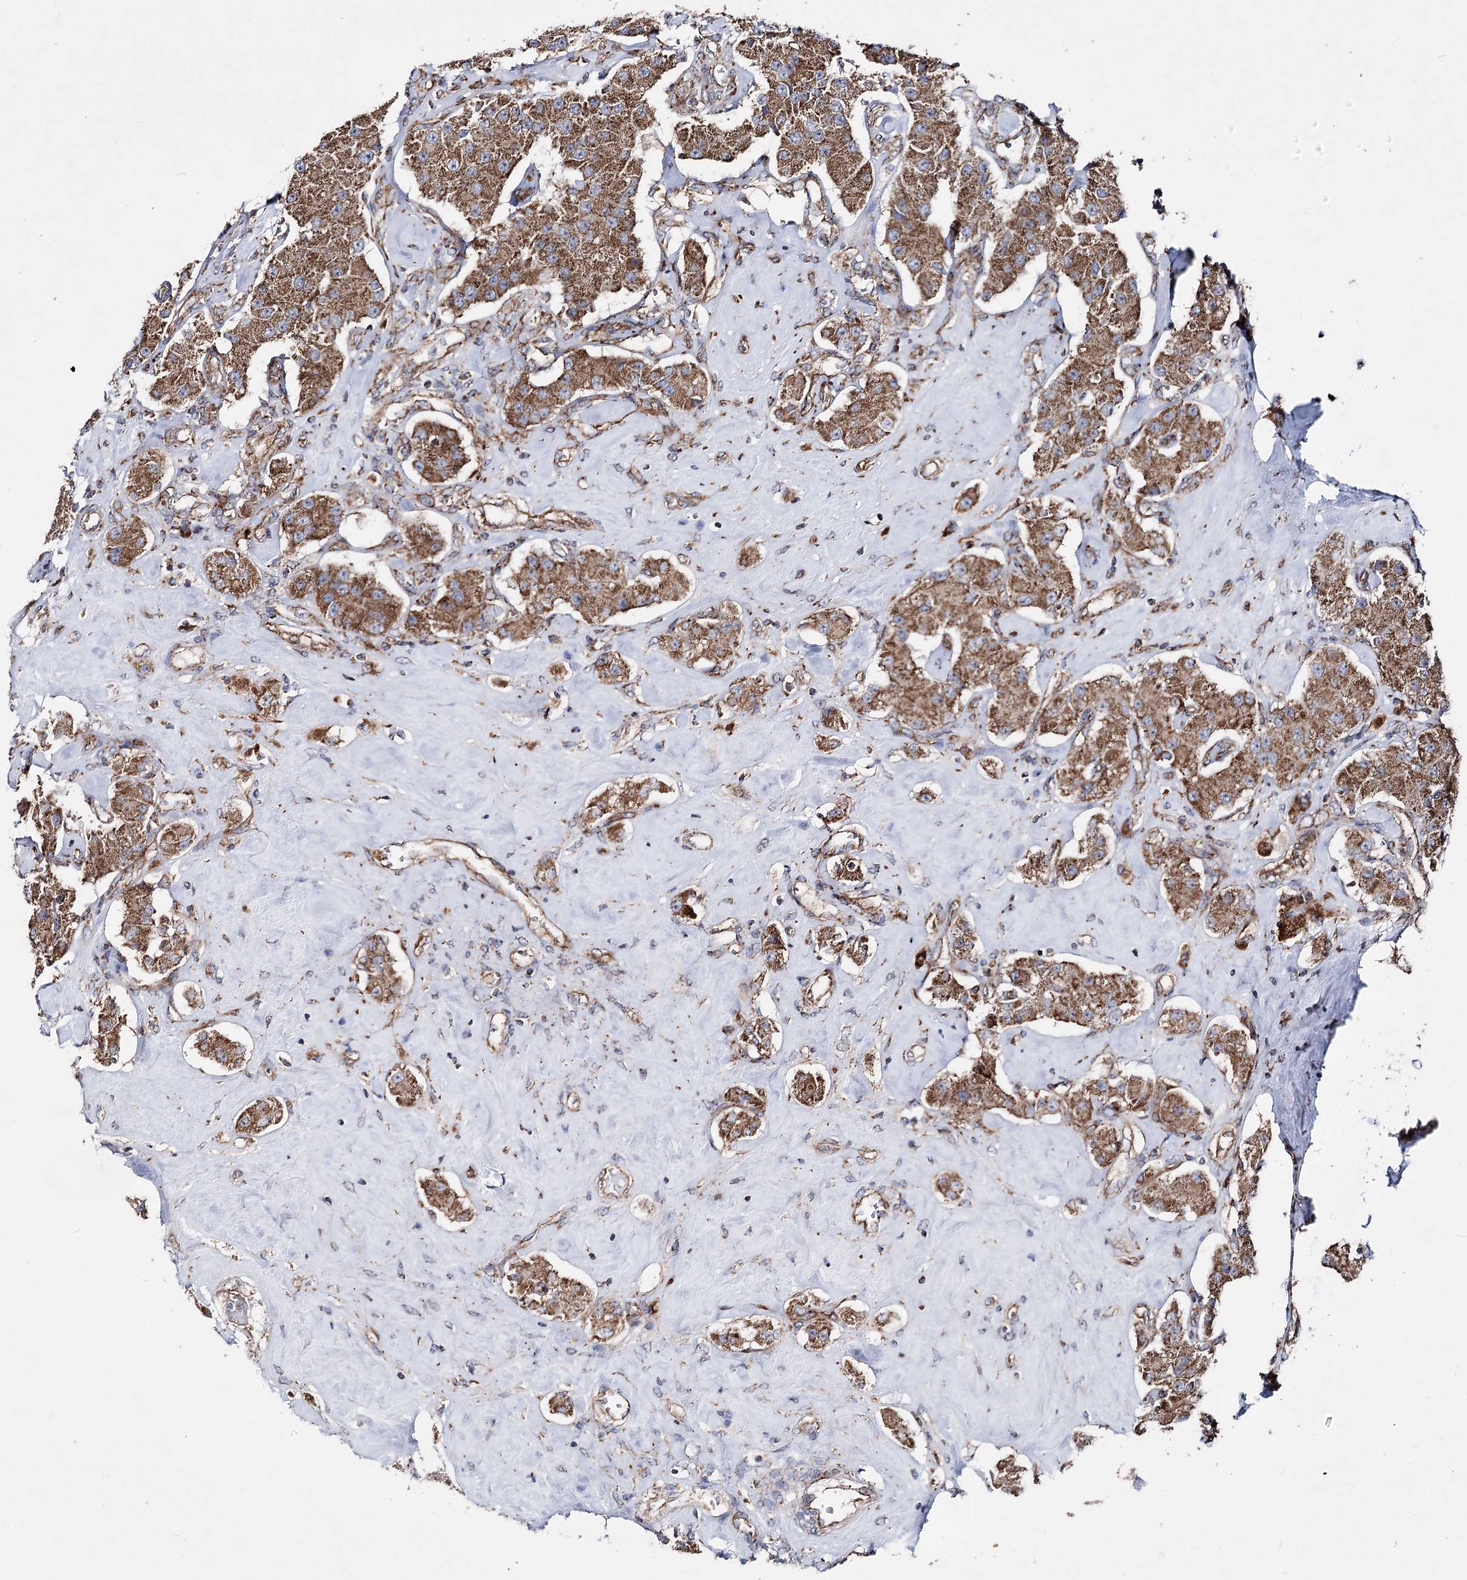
{"staining": {"intensity": "moderate", "quantity": ">75%", "location": "cytoplasmic/membranous"}, "tissue": "carcinoid", "cell_type": "Tumor cells", "image_type": "cancer", "snomed": [{"axis": "morphology", "description": "Carcinoid, malignant, NOS"}, {"axis": "topography", "description": "Pancreas"}], "caption": "About >75% of tumor cells in carcinoid exhibit moderate cytoplasmic/membranous protein expression as visualized by brown immunohistochemical staining.", "gene": "MSANTD2", "patient": {"sex": "male", "age": 41}}